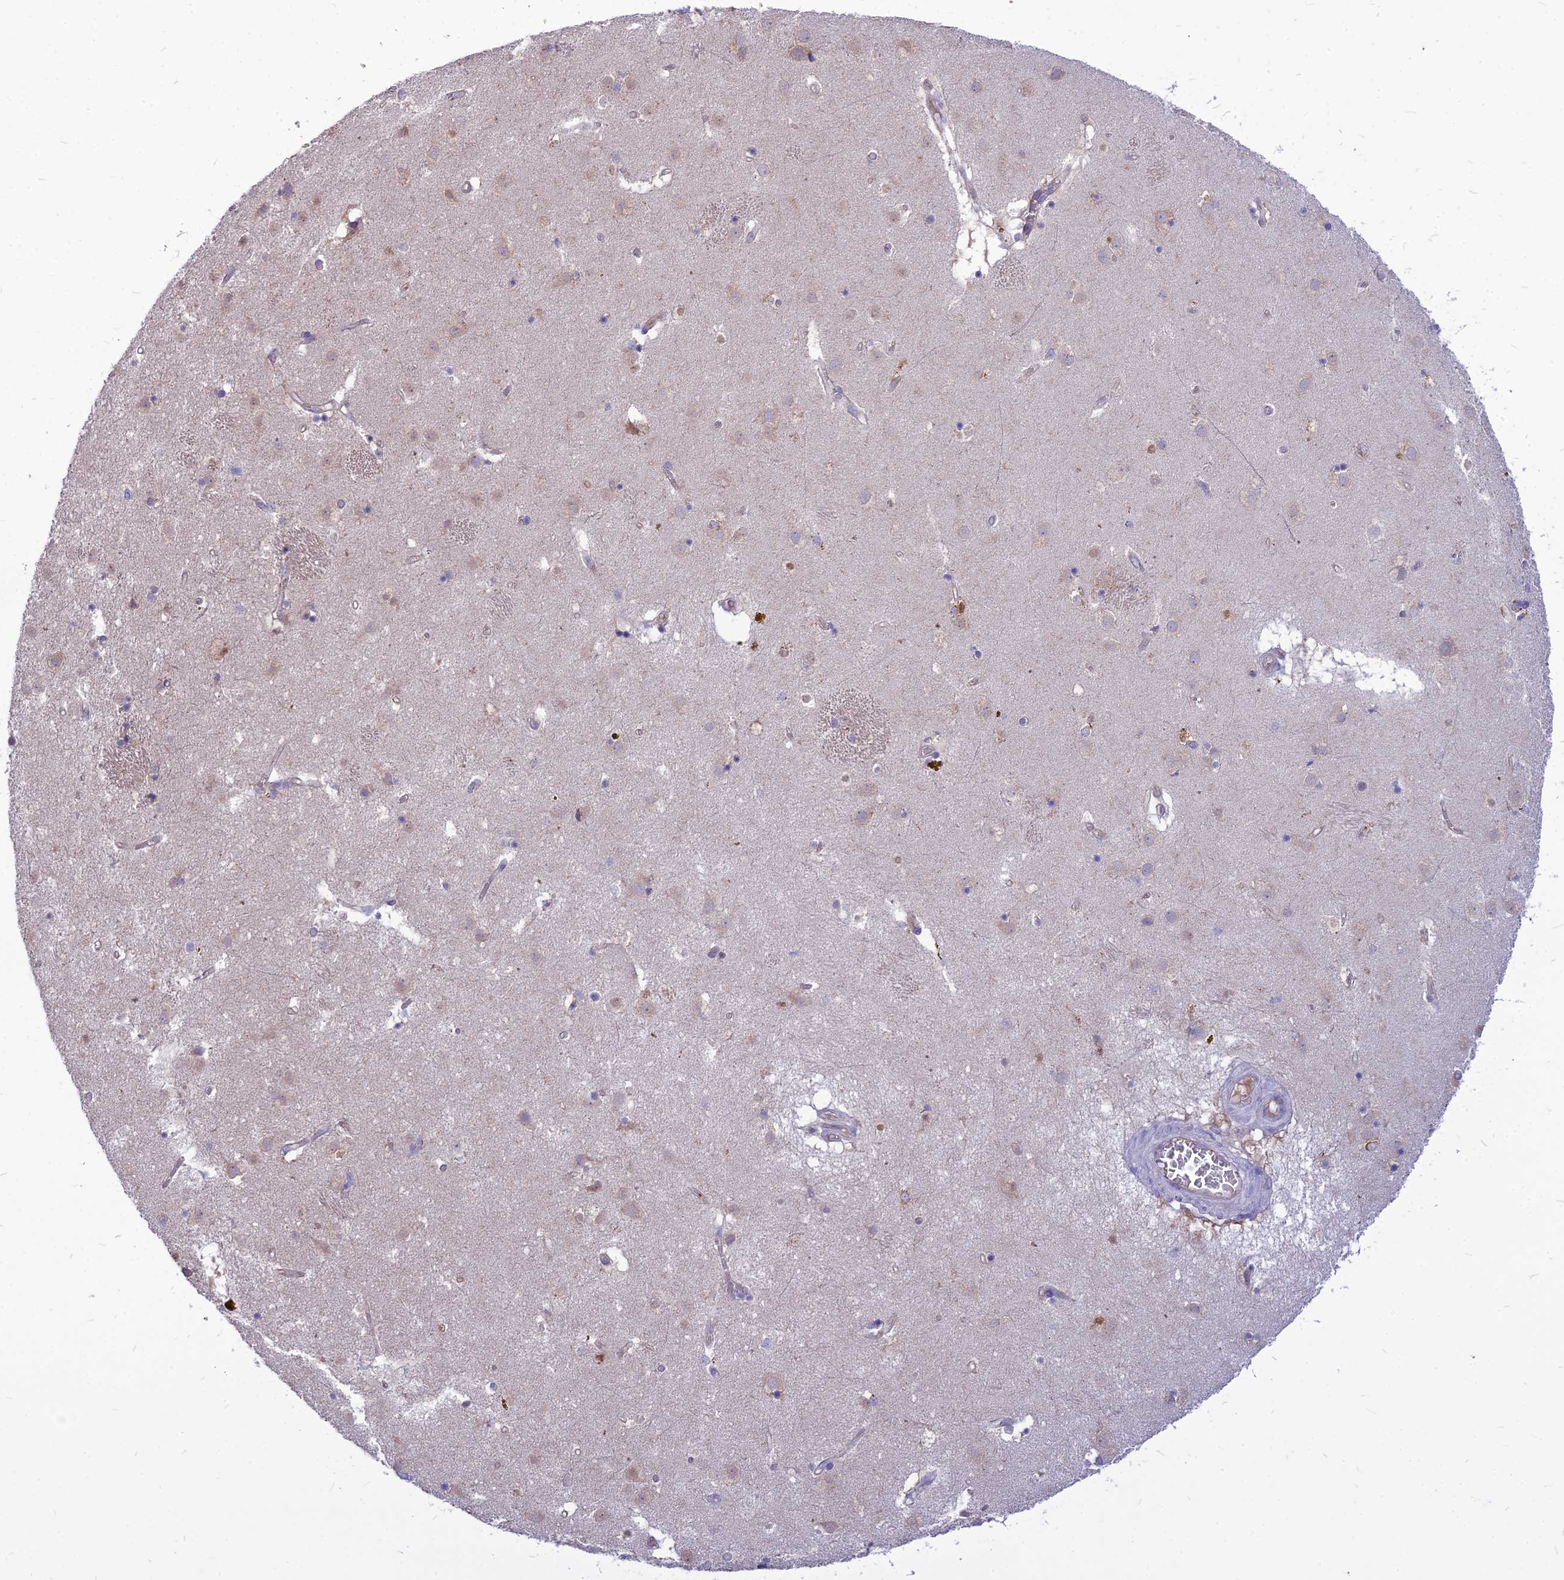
{"staining": {"intensity": "negative", "quantity": "none", "location": "none"}, "tissue": "caudate", "cell_type": "Glial cells", "image_type": "normal", "snomed": [{"axis": "morphology", "description": "Normal tissue, NOS"}, {"axis": "topography", "description": "Lateral ventricle wall"}], "caption": "Immunohistochemistry (IHC) histopathology image of benign caudate stained for a protein (brown), which demonstrates no positivity in glial cells.", "gene": "PCED1B", "patient": {"sex": "male", "age": 70}}